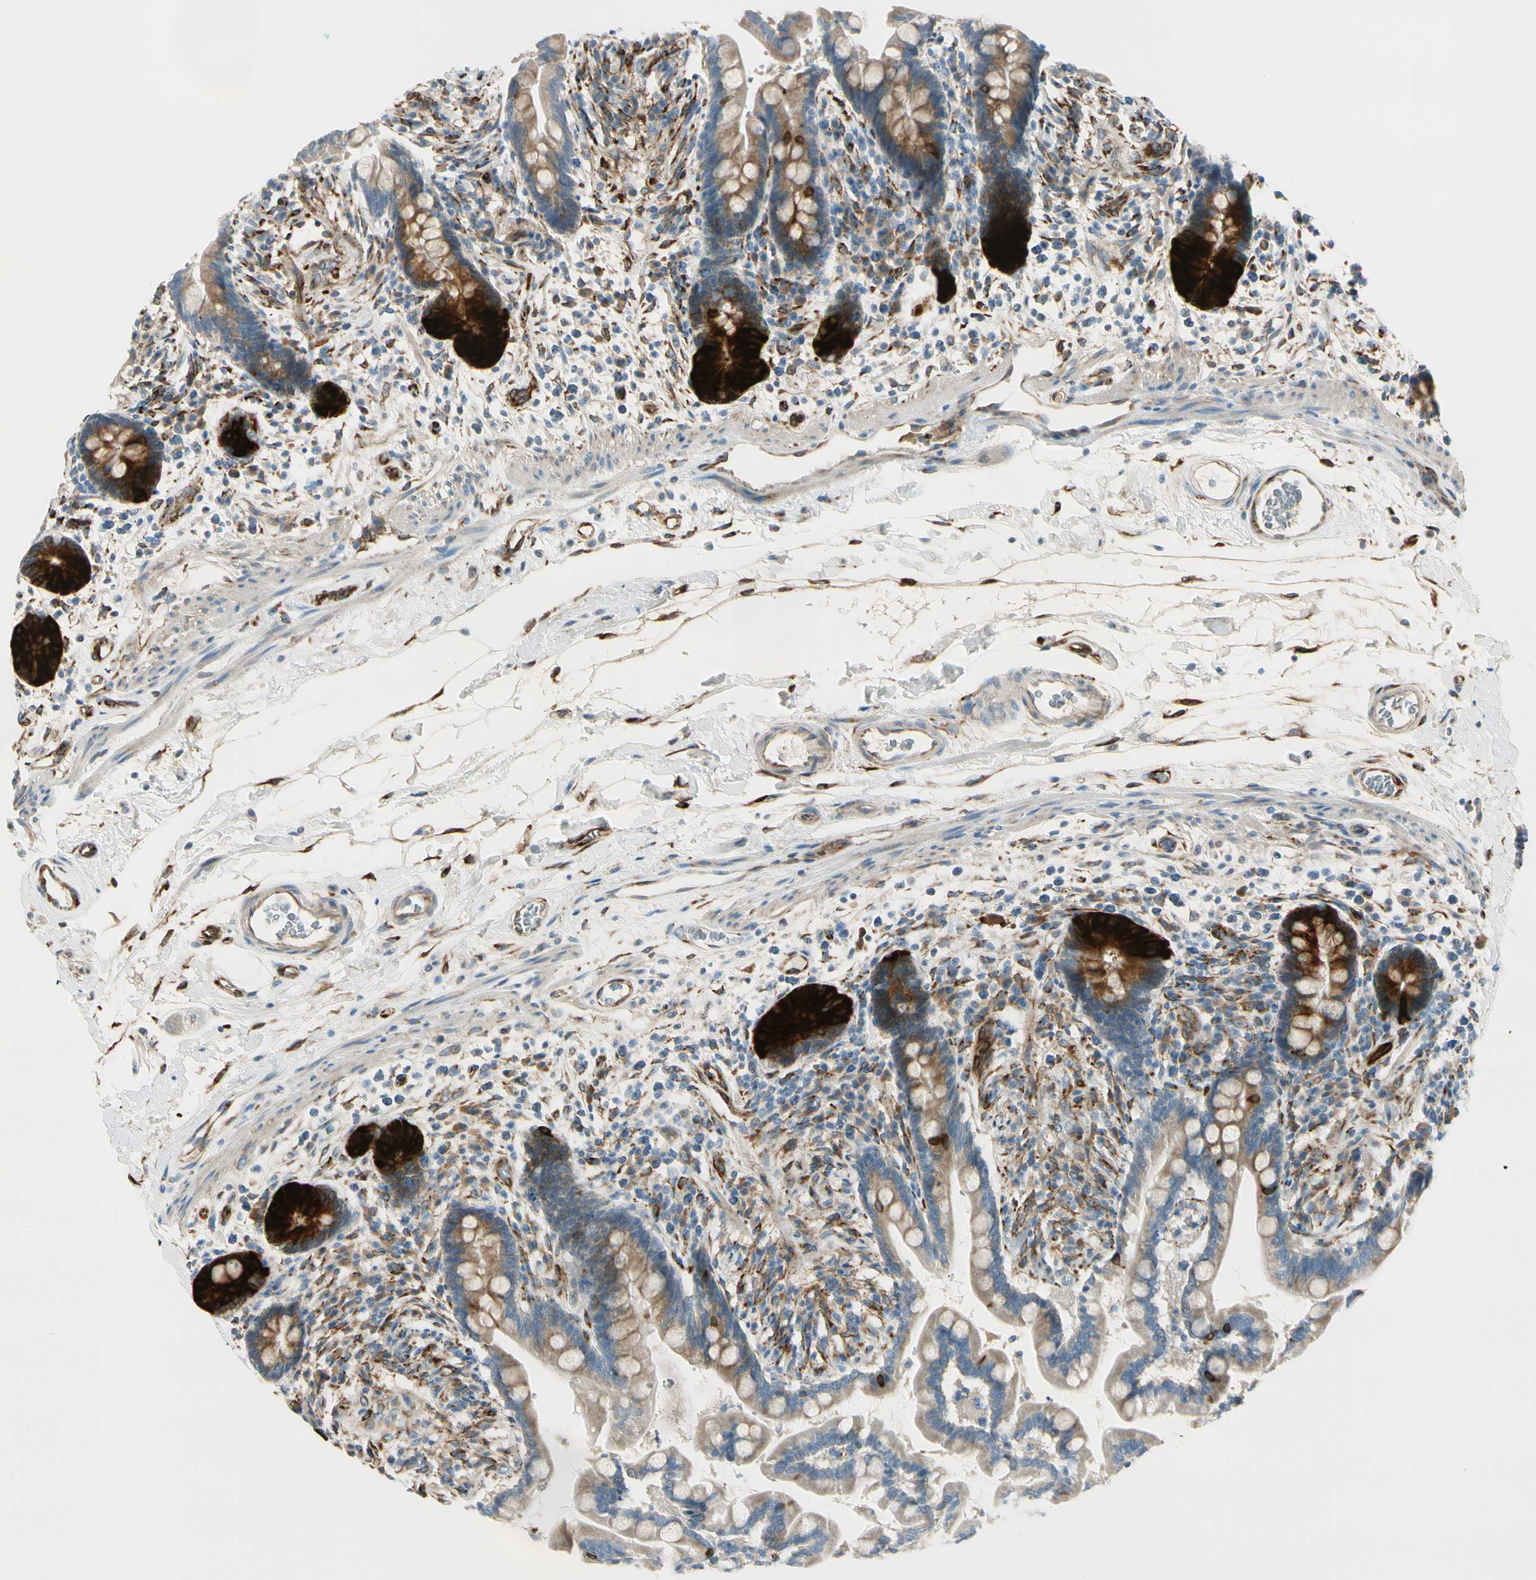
{"staining": {"intensity": "moderate", "quantity": ">75%", "location": "cytoplasmic/membranous"}, "tissue": "colon", "cell_type": "Endothelial cells", "image_type": "normal", "snomed": [{"axis": "morphology", "description": "Normal tissue, NOS"}, {"axis": "topography", "description": "Colon"}], "caption": "IHC of benign human colon demonstrates medium levels of moderate cytoplasmic/membranous staining in approximately >75% of endothelial cells. (Stains: DAB in brown, nuclei in blue, Microscopy: brightfield microscopy at high magnification).", "gene": "FKBP7", "patient": {"sex": "male", "age": 73}}